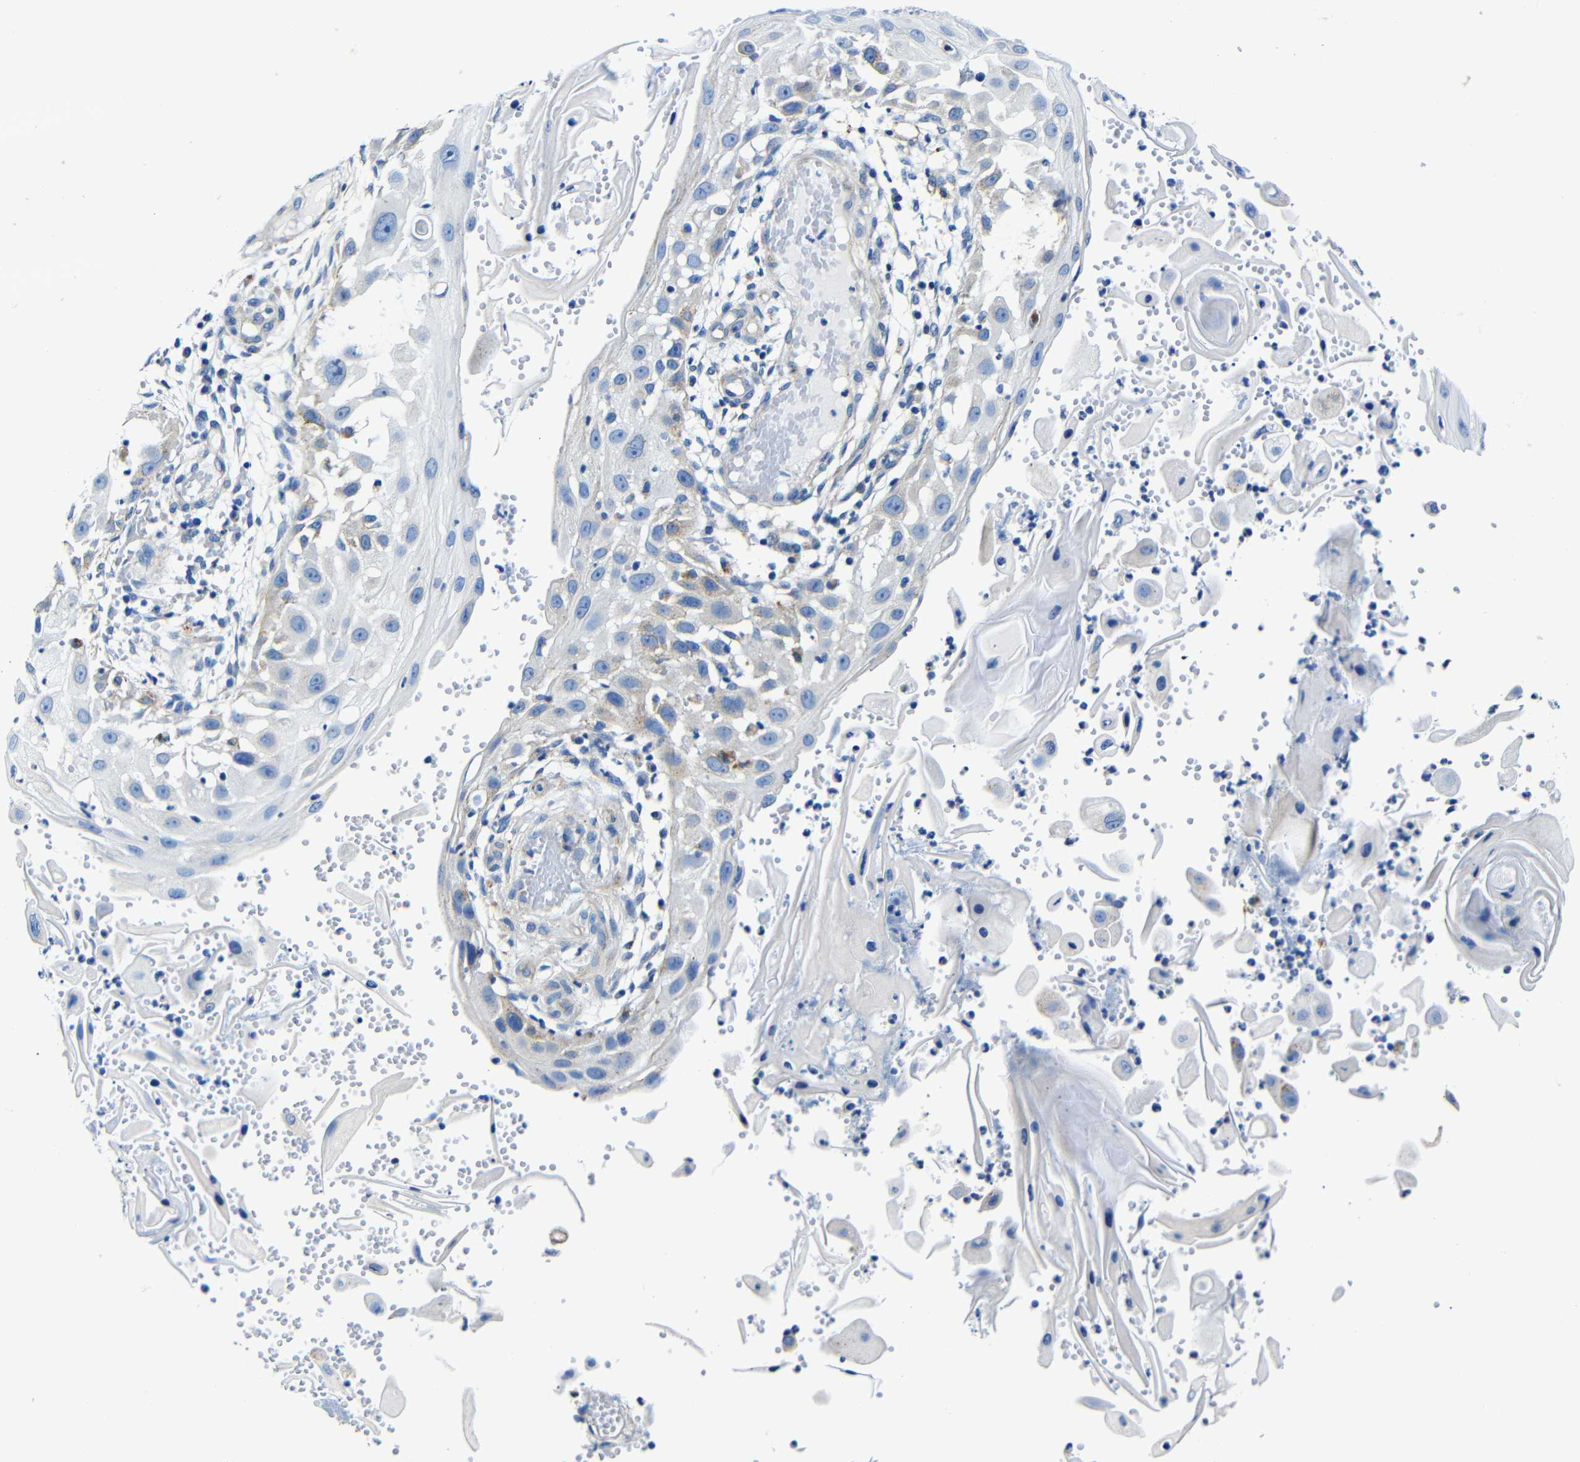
{"staining": {"intensity": "negative", "quantity": "none", "location": "none"}, "tissue": "skin cancer", "cell_type": "Tumor cells", "image_type": "cancer", "snomed": [{"axis": "morphology", "description": "Squamous cell carcinoma, NOS"}, {"axis": "topography", "description": "Skin"}], "caption": "An image of human skin cancer is negative for staining in tumor cells.", "gene": "GIMAP2", "patient": {"sex": "female", "age": 44}}